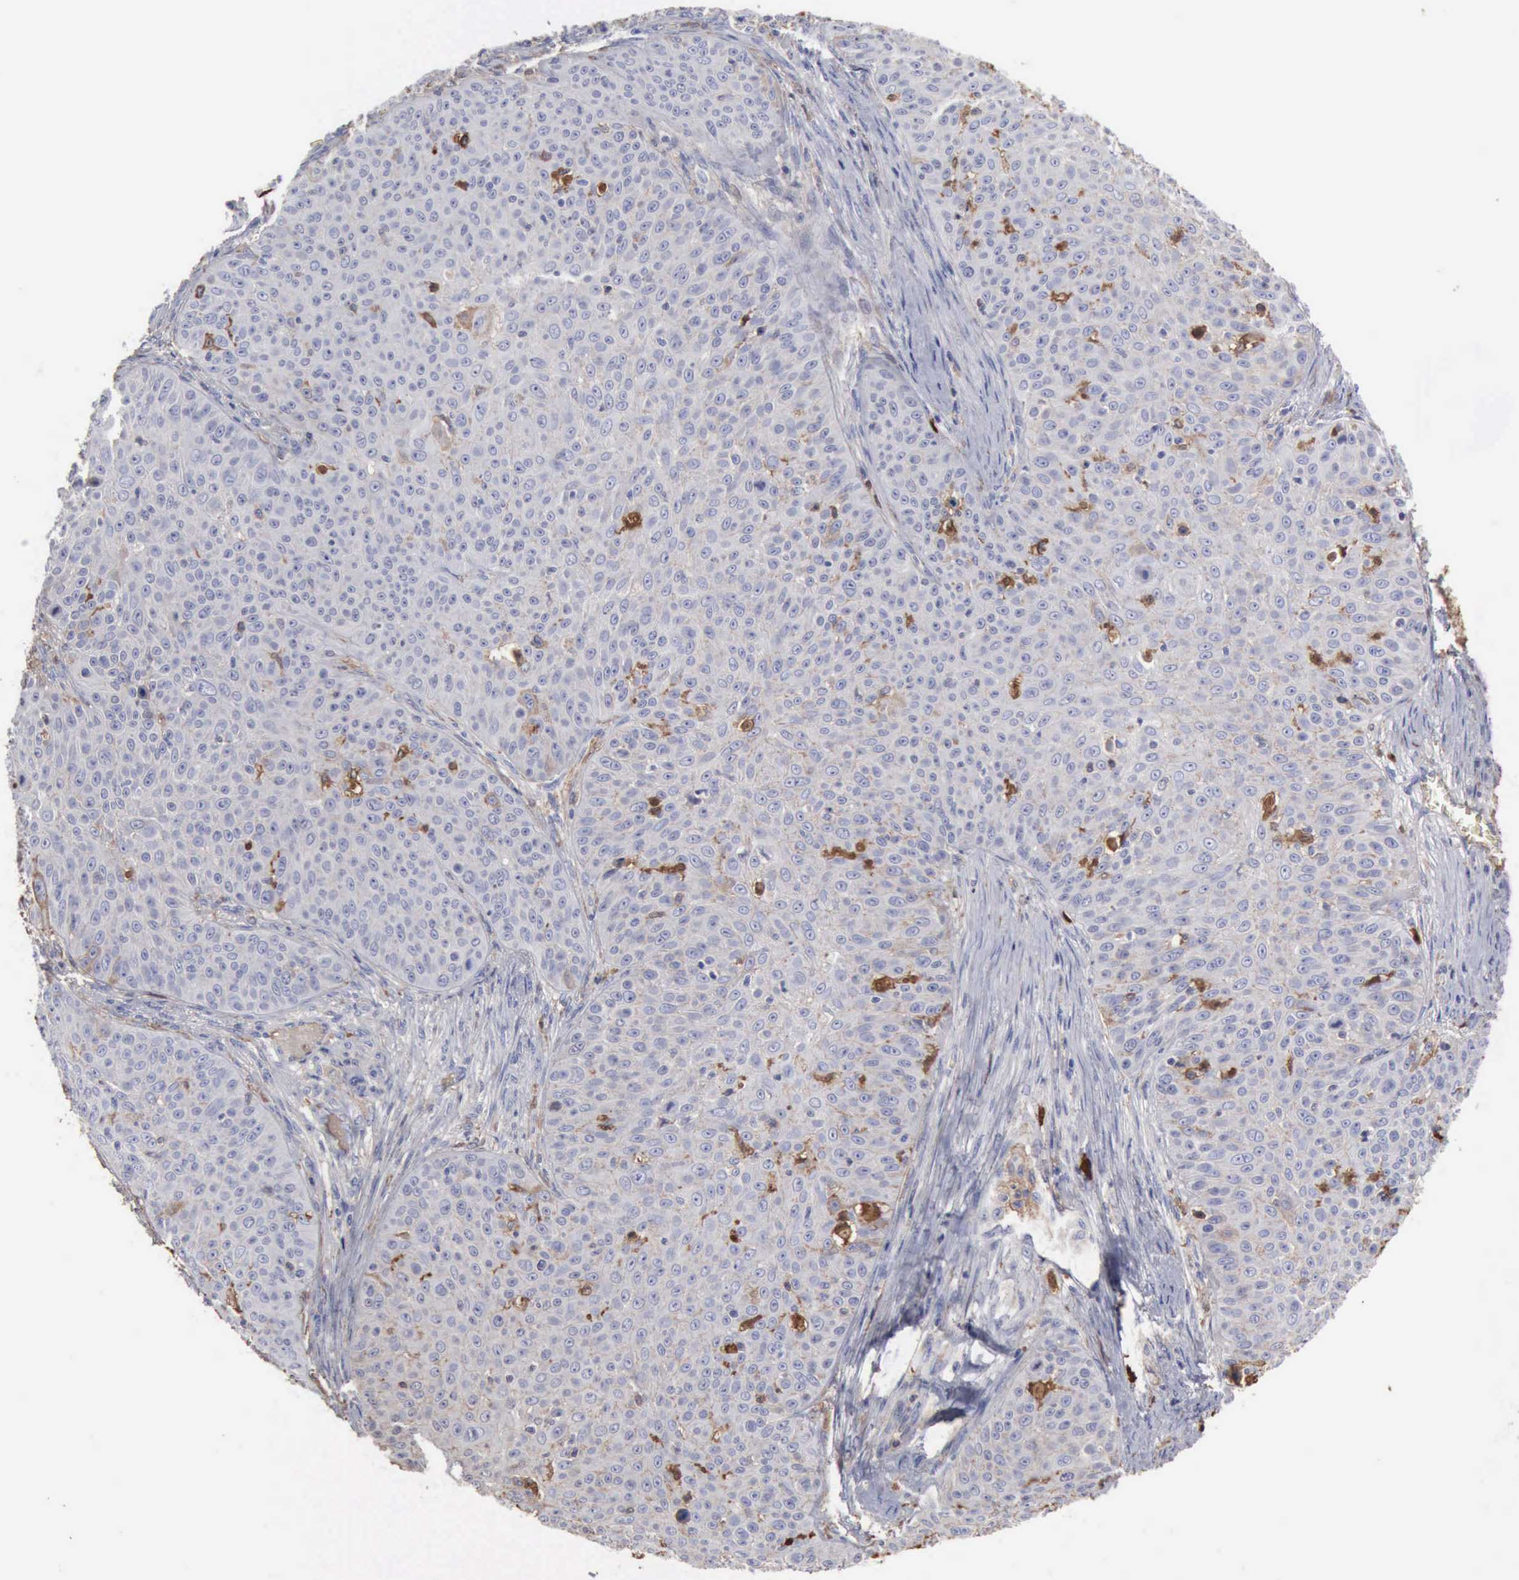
{"staining": {"intensity": "weak", "quantity": "<25%", "location": "cytoplasmic/membranous"}, "tissue": "skin cancer", "cell_type": "Tumor cells", "image_type": "cancer", "snomed": [{"axis": "morphology", "description": "Squamous cell carcinoma, NOS"}, {"axis": "topography", "description": "Skin"}], "caption": "High magnification brightfield microscopy of skin cancer (squamous cell carcinoma) stained with DAB (brown) and counterstained with hematoxylin (blue): tumor cells show no significant expression.", "gene": "SERPINA1", "patient": {"sex": "male", "age": 82}}